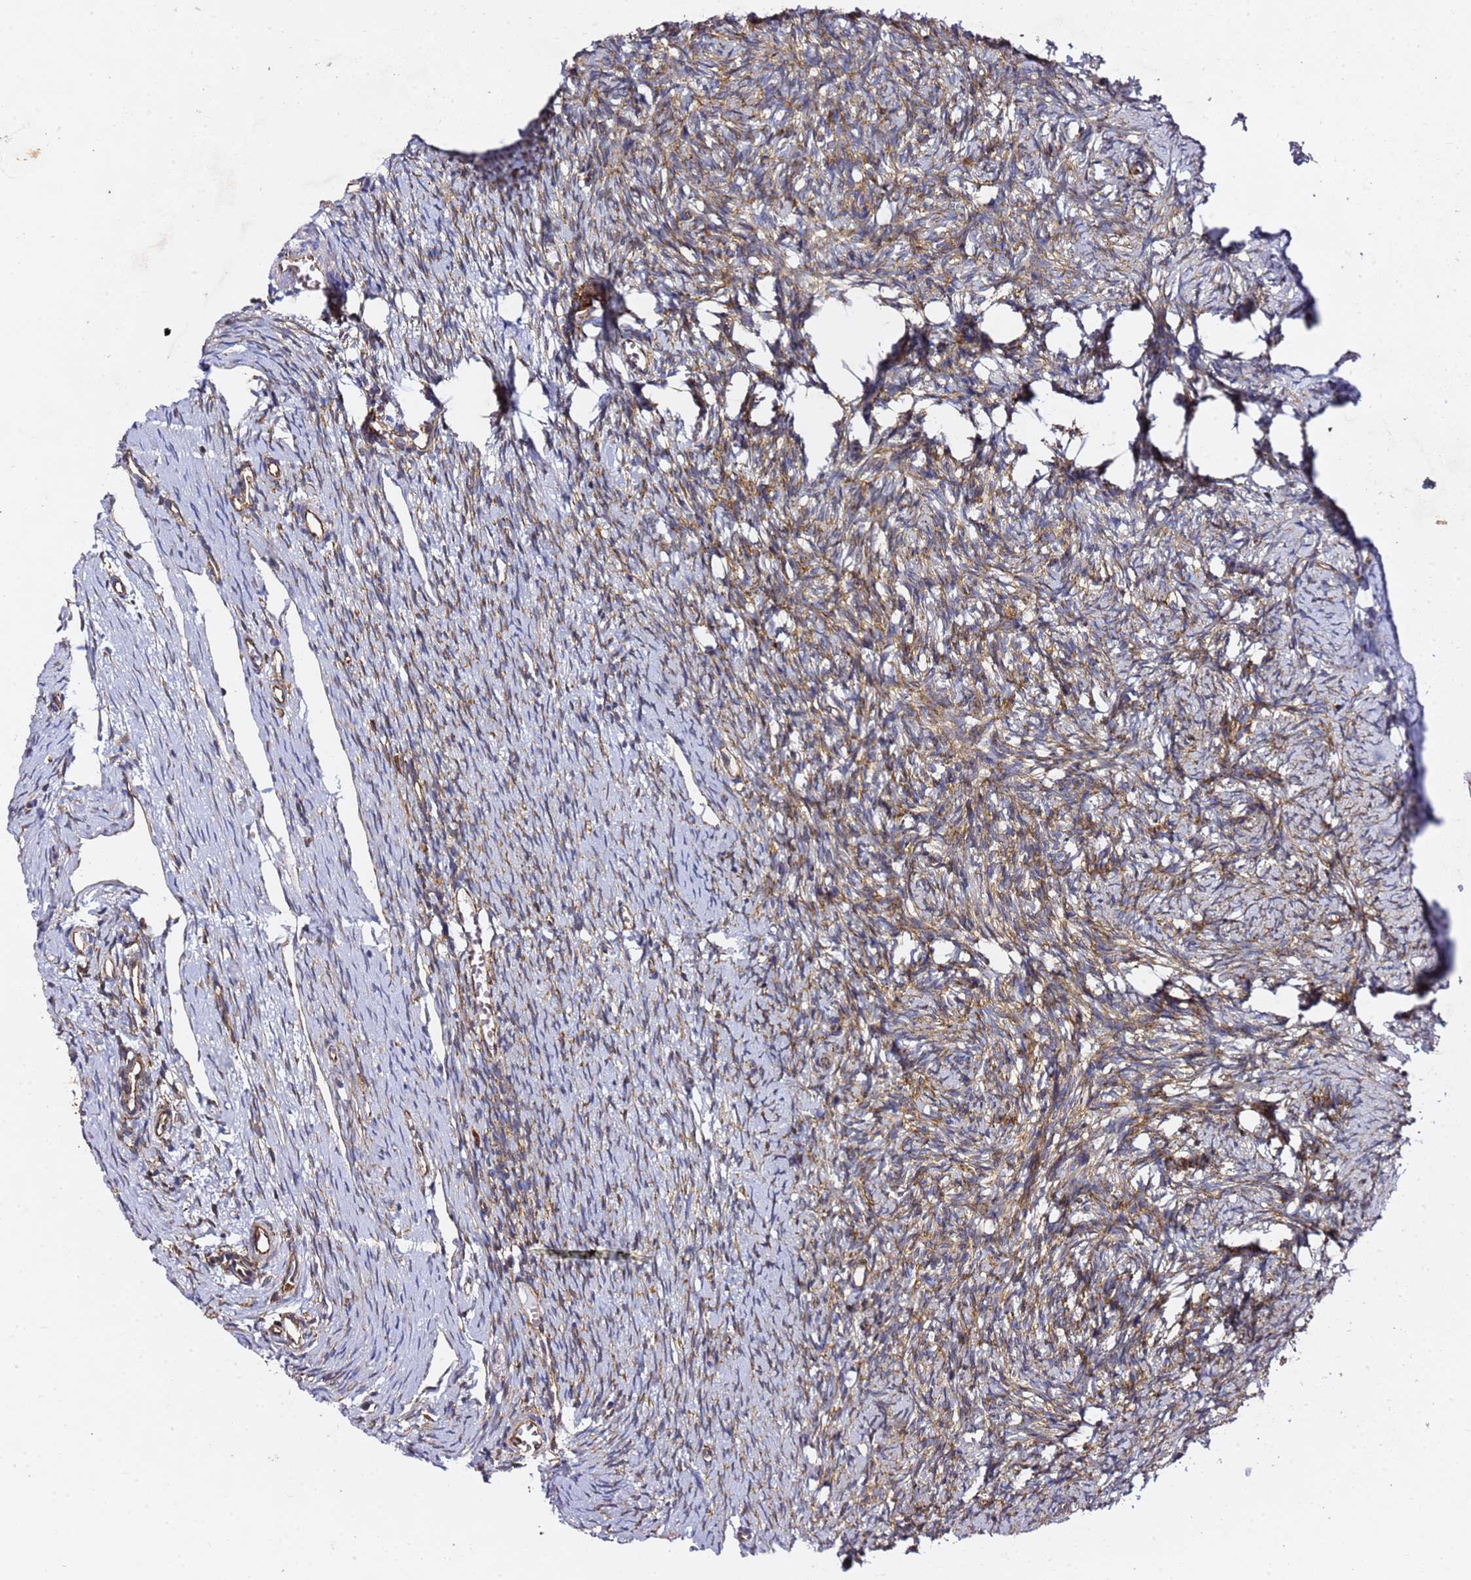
{"staining": {"intensity": "moderate", "quantity": "25%-75%", "location": "cytoplasmic/membranous"}, "tissue": "ovary", "cell_type": "Ovarian stroma cells", "image_type": "normal", "snomed": [{"axis": "morphology", "description": "Normal tissue, NOS"}, {"axis": "topography", "description": "Ovary"}], "caption": "Immunohistochemical staining of unremarkable human ovary demonstrates medium levels of moderate cytoplasmic/membranous expression in approximately 25%-75% of ovarian stroma cells. The protein is stained brown, and the nuclei are stained in blue (DAB (3,3'-diaminobenzidine) IHC with brightfield microscopy, high magnification).", "gene": "TPST1", "patient": {"sex": "female", "age": 51}}